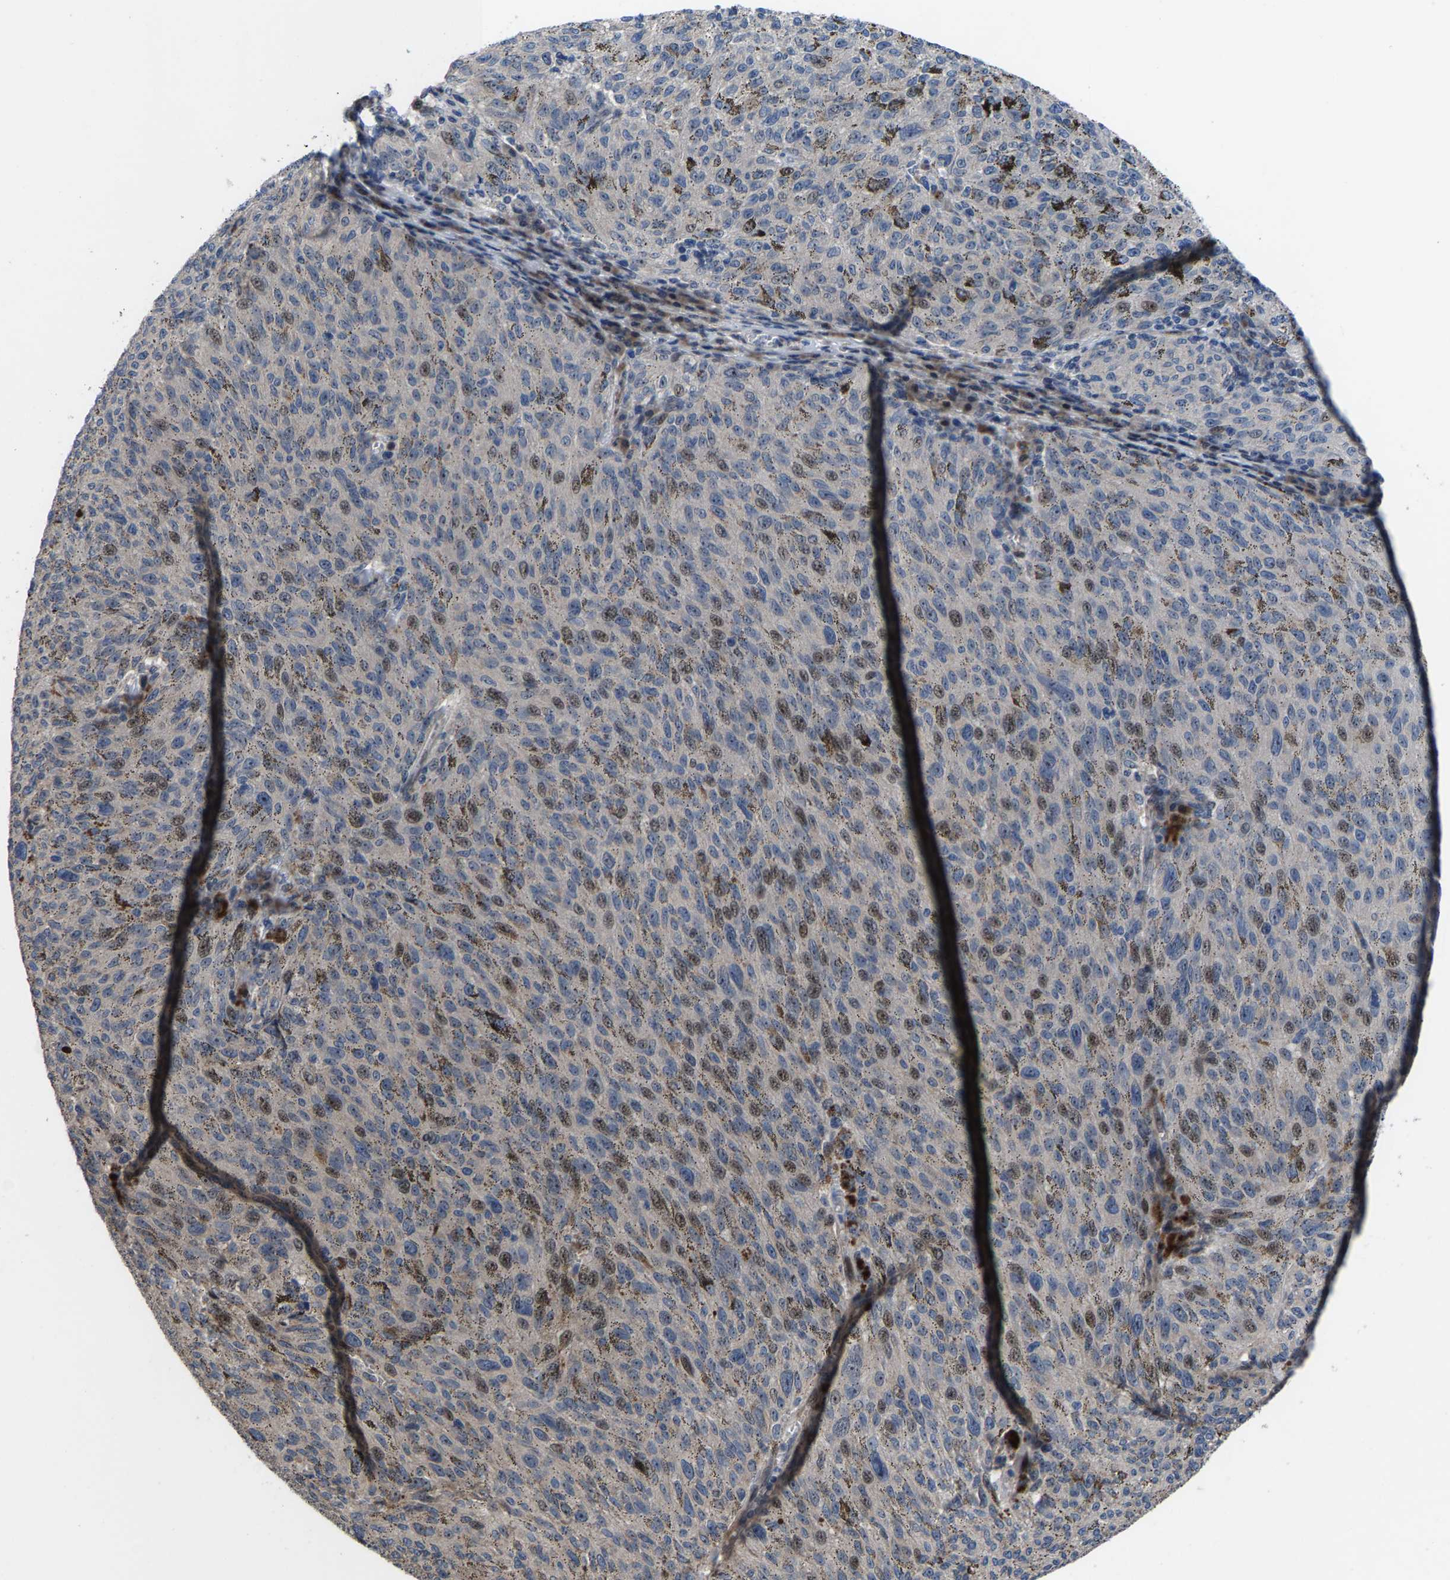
{"staining": {"intensity": "weak", "quantity": "25%-75%", "location": "nuclear"}, "tissue": "melanoma", "cell_type": "Tumor cells", "image_type": "cancer", "snomed": [{"axis": "morphology", "description": "Malignant melanoma, NOS"}, {"axis": "topography", "description": "Skin"}], "caption": "Protein staining demonstrates weak nuclear expression in approximately 25%-75% of tumor cells in melanoma.", "gene": "HAUS6", "patient": {"sex": "female", "age": 72}}